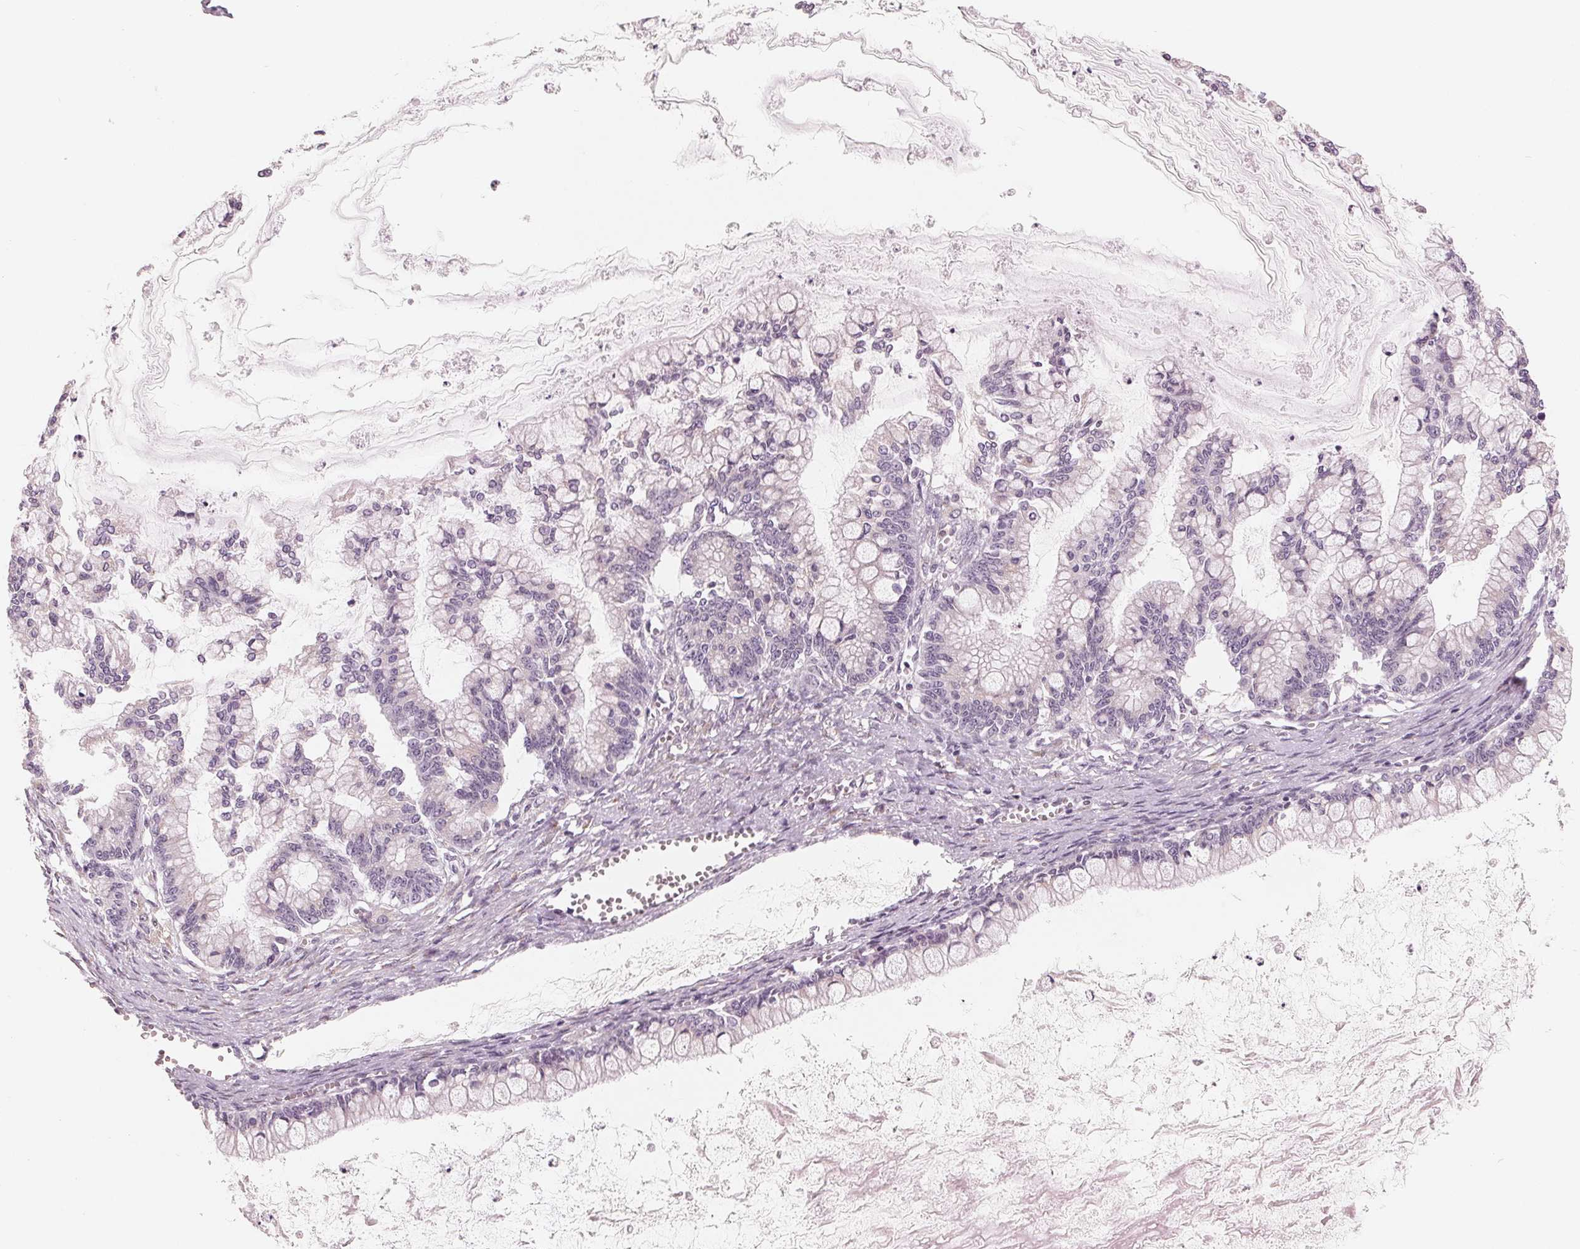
{"staining": {"intensity": "negative", "quantity": "none", "location": "none"}, "tissue": "ovarian cancer", "cell_type": "Tumor cells", "image_type": "cancer", "snomed": [{"axis": "morphology", "description": "Cystadenocarcinoma, mucinous, NOS"}, {"axis": "topography", "description": "Ovary"}], "caption": "DAB immunohistochemical staining of ovarian cancer demonstrates no significant positivity in tumor cells. (DAB IHC, high magnification).", "gene": "IL9R", "patient": {"sex": "female", "age": 67}}